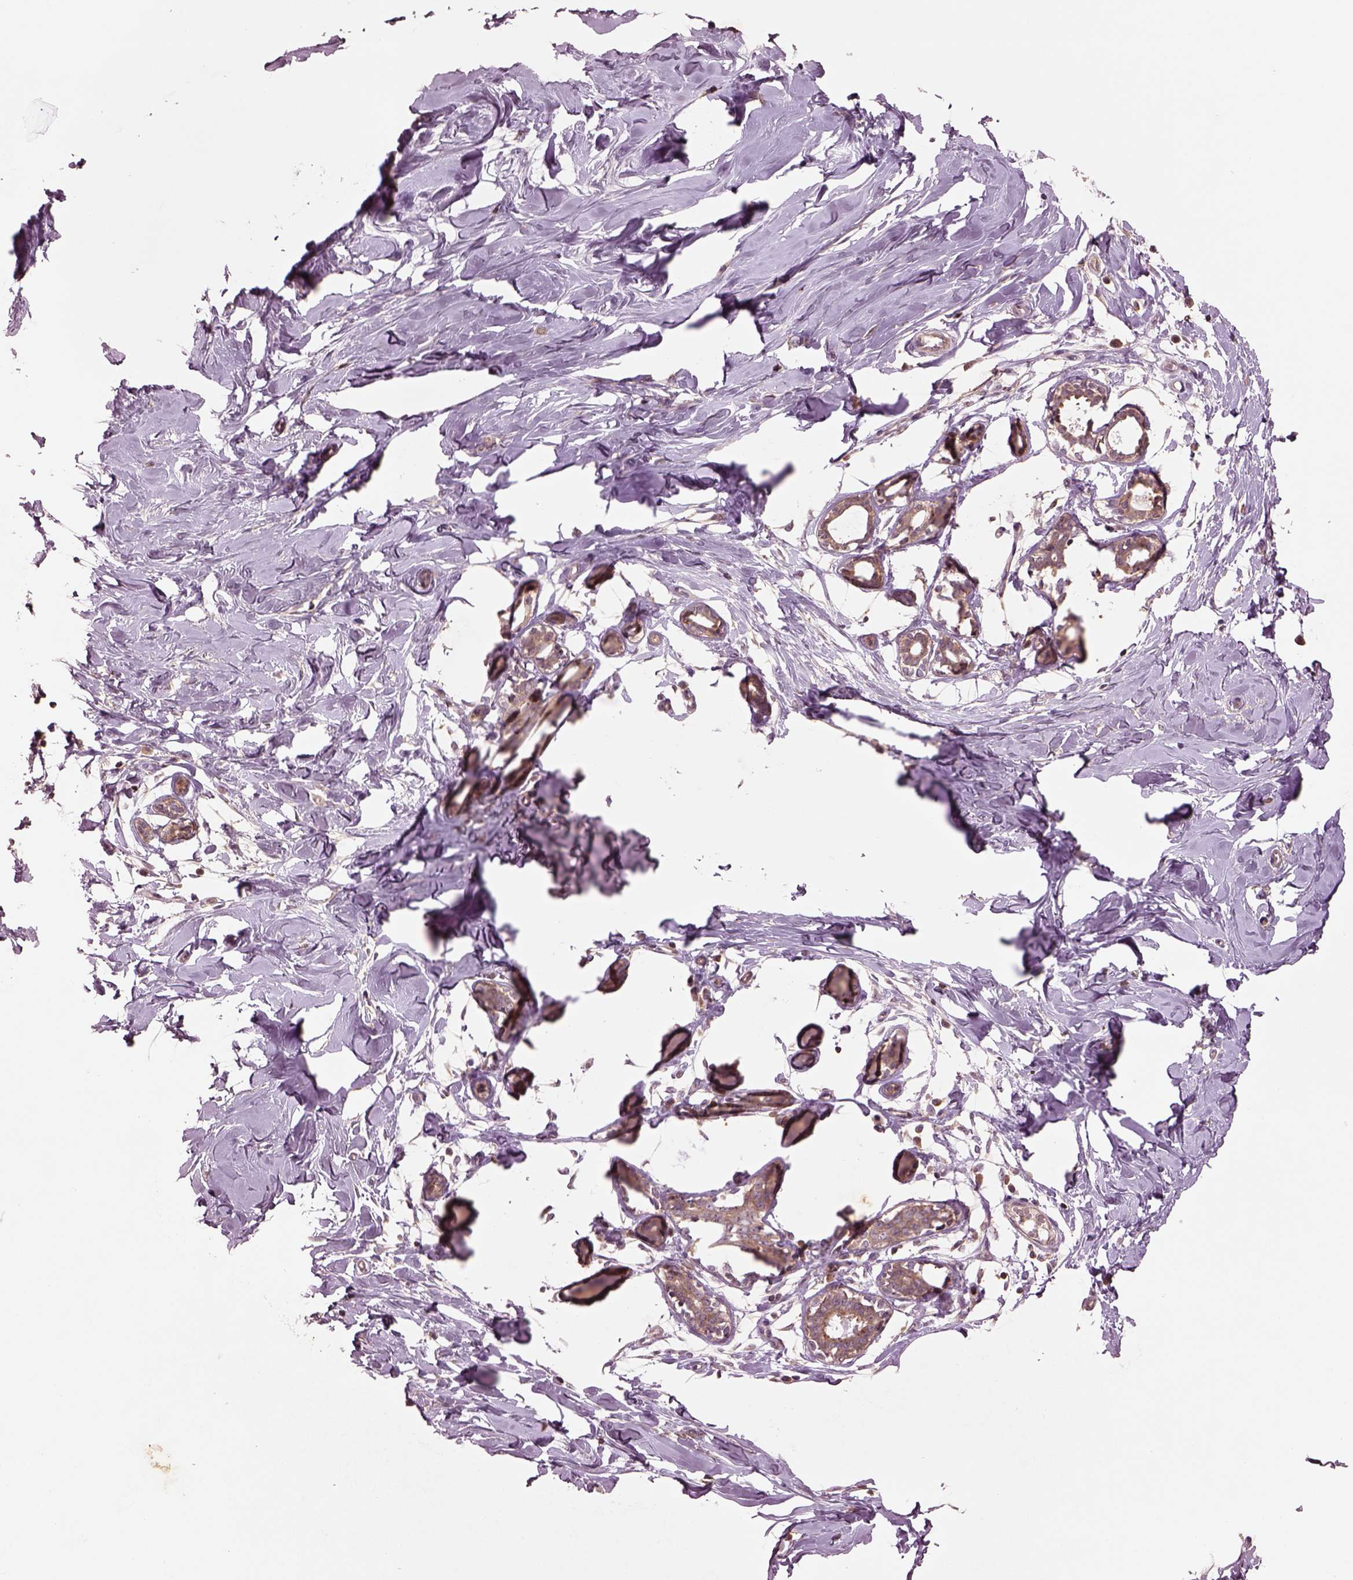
{"staining": {"intensity": "weak", "quantity": "25%-75%", "location": "cytoplasmic/membranous"}, "tissue": "breast", "cell_type": "Adipocytes", "image_type": "normal", "snomed": [{"axis": "morphology", "description": "Normal tissue, NOS"}, {"axis": "topography", "description": "Breast"}], "caption": "A brown stain labels weak cytoplasmic/membranous expression of a protein in adipocytes of benign human breast.", "gene": "MTHFS", "patient": {"sex": "female", "age": 27}}